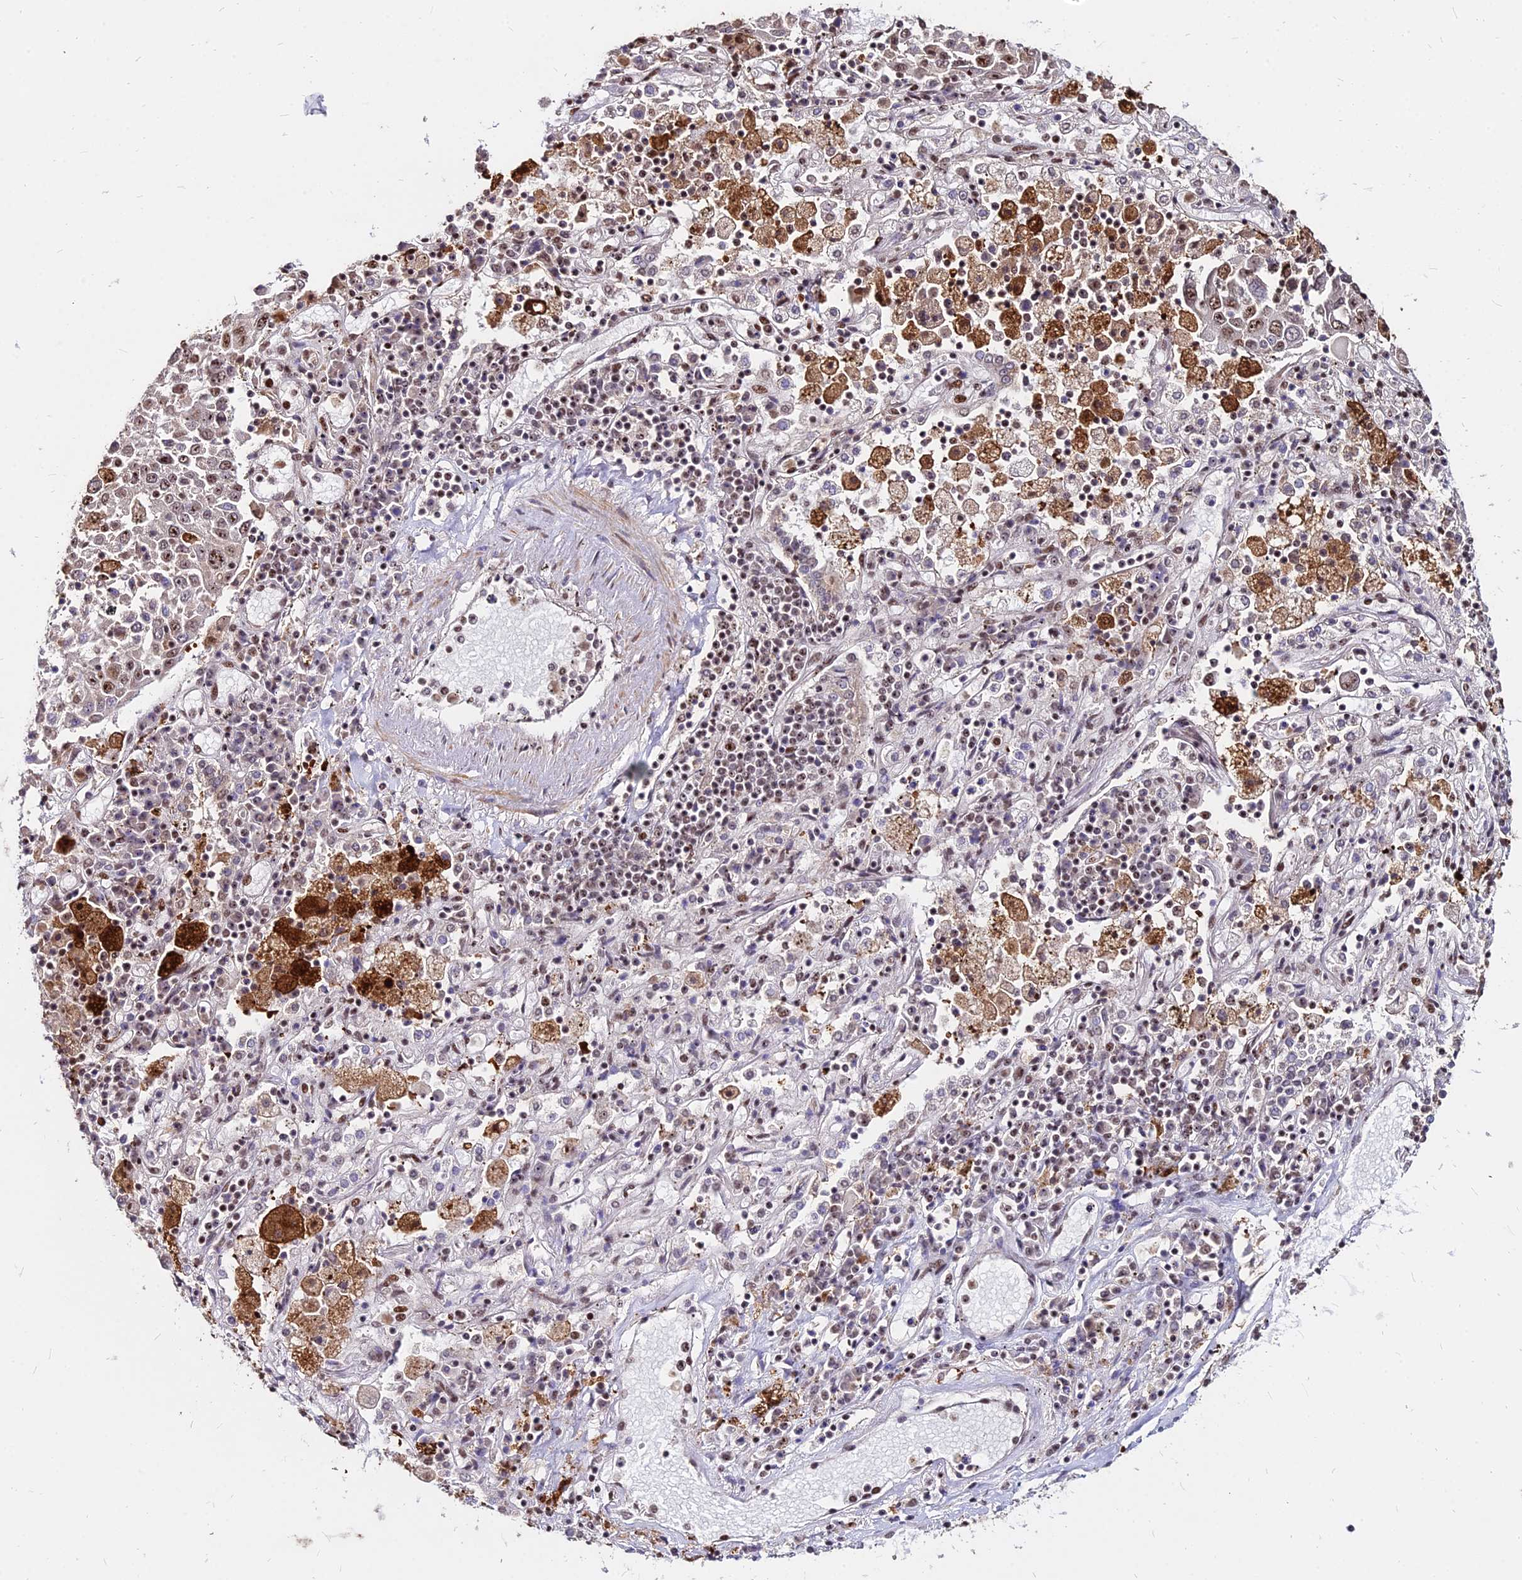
{"staining": {"intensity": "moderate", "quantity": "<25%", "location": "nuclear"}, "tissue": "lung cancer", "cell_type": "Tumor cells", "image_type": "cancer", "snomed": [{"axis": "morphology", "description": "Squamous cell carcinoma, NOS"}, {"axis": "topography", "description": "Lung"}], "caption": "Immunohistochemistry (IHC) of squamous cell carcinoma (lung) reveals low levels of moderate nuclear staining in about <25% of tumor cells. The staining was performed using DAB, with brown indicating positive protein expression. Nuclei are stained blue with hematoxylin.", "gene": "ZBED4", "patient": {"sex": "male", "age": 65}}